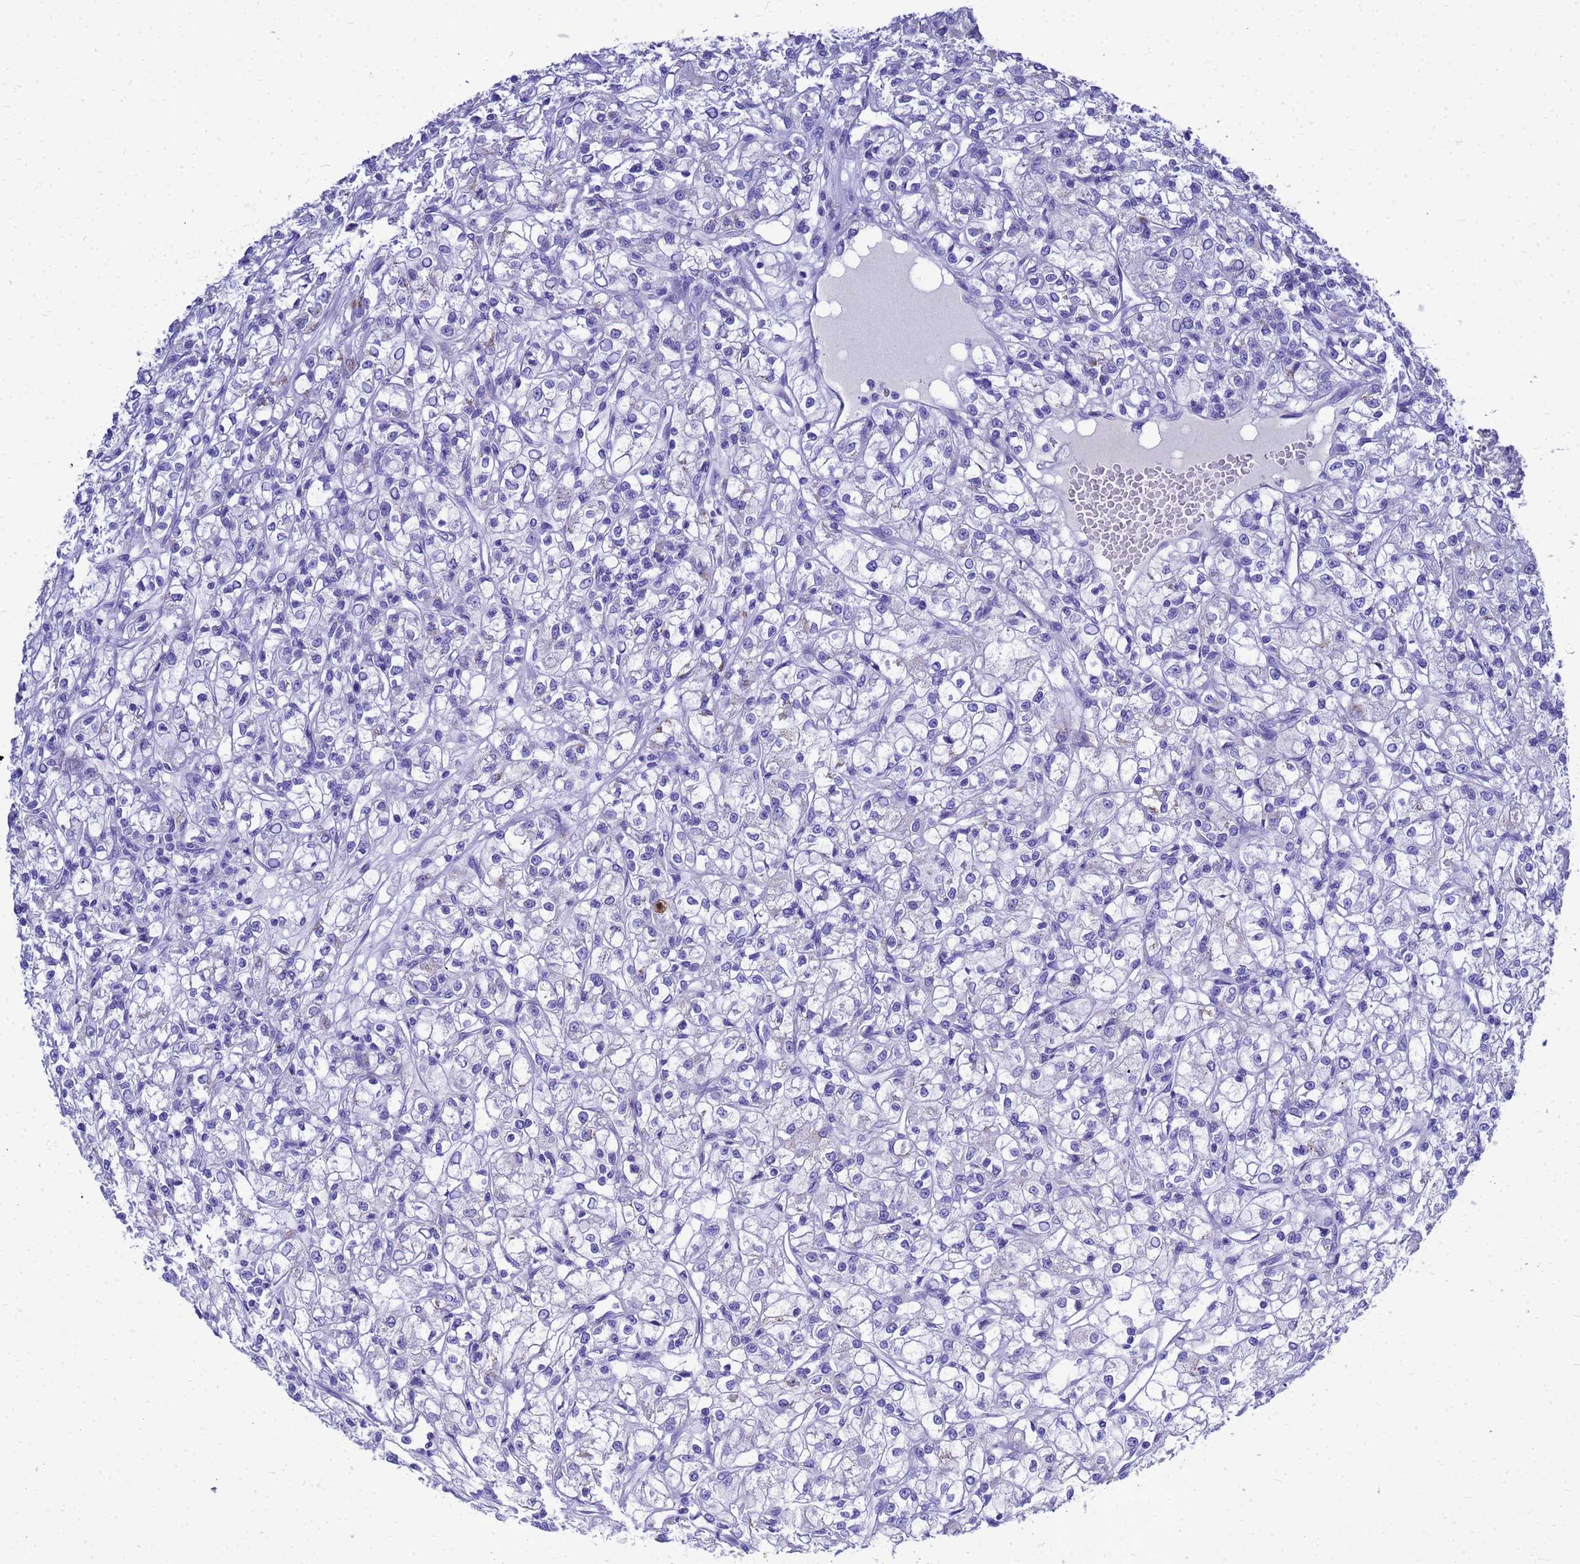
{"staining": {"intensity": "negative", "quantity": "none", "location": "none"}, "tissue": "renal cancer", "cell_type": "Tumor cells", "image_type": "cancer", "snomed": [{"axis": "morphology", "description": "Adenocarcinoma, NOS"}, {"axis": "topography", "description": "Kidney"}], "caption": "There is no significant expression in tumor cells of renal cancer (adenocarcinoma).", "gene": "OR52E2", "patient": {"sex": "female", "age": 59}}